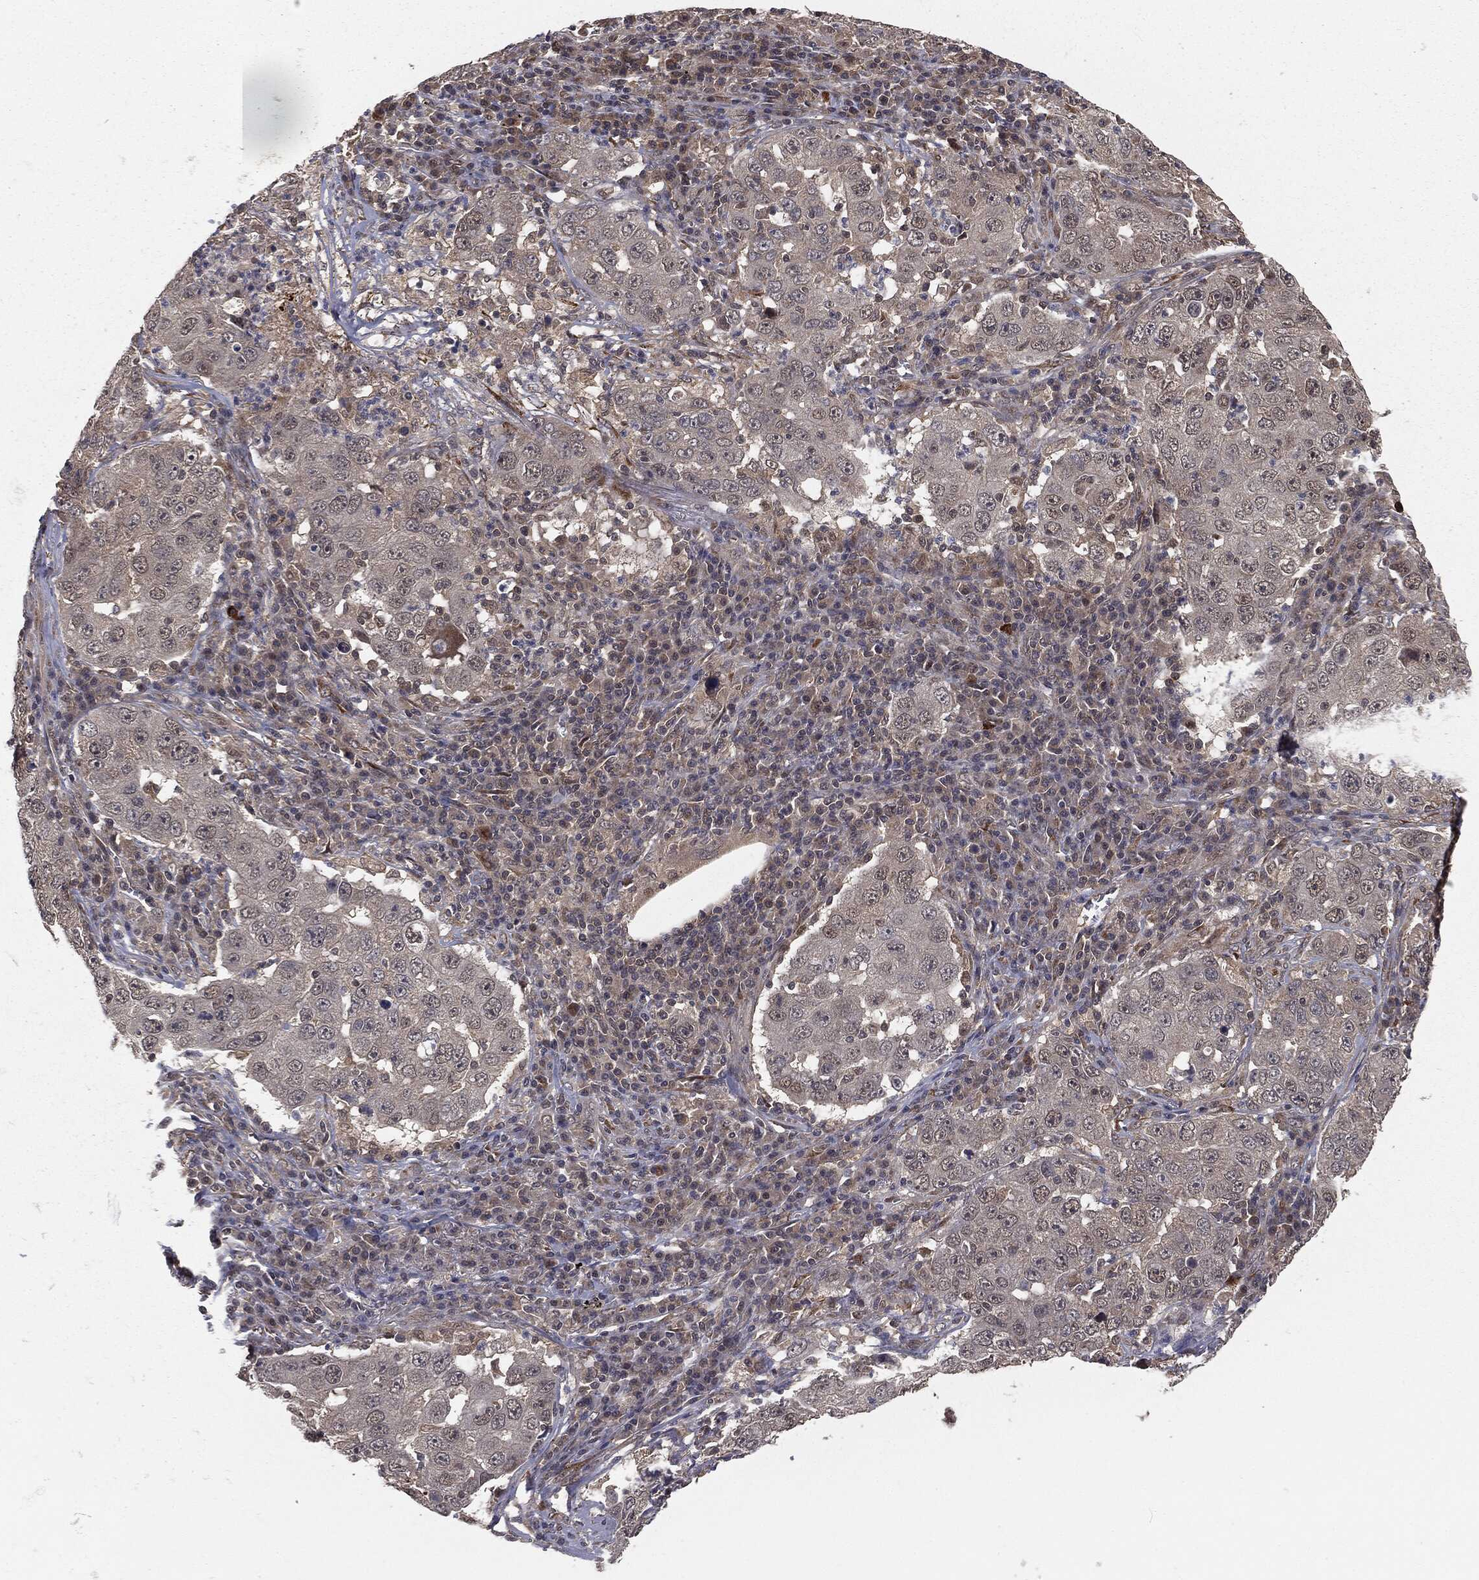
{"staining": {"intensity": "negative", "quantity": "none", "location": "none"}, "tissue": "lung cancer", "cell_type": "Tumor cells", "image_type": "cancer", "snomed": [{"axis": "morphology", "description": "Adenocarcinoma, NOS"}, {"axis": "topography", "description": "Lung"}], "caption": "DAB immunohistochemical staining of human lung adenocarcinoma demonstrates no significant staining in tumor cells.", "gene": "FBXO7", "patient": {"sex": "male", "age": 73}}